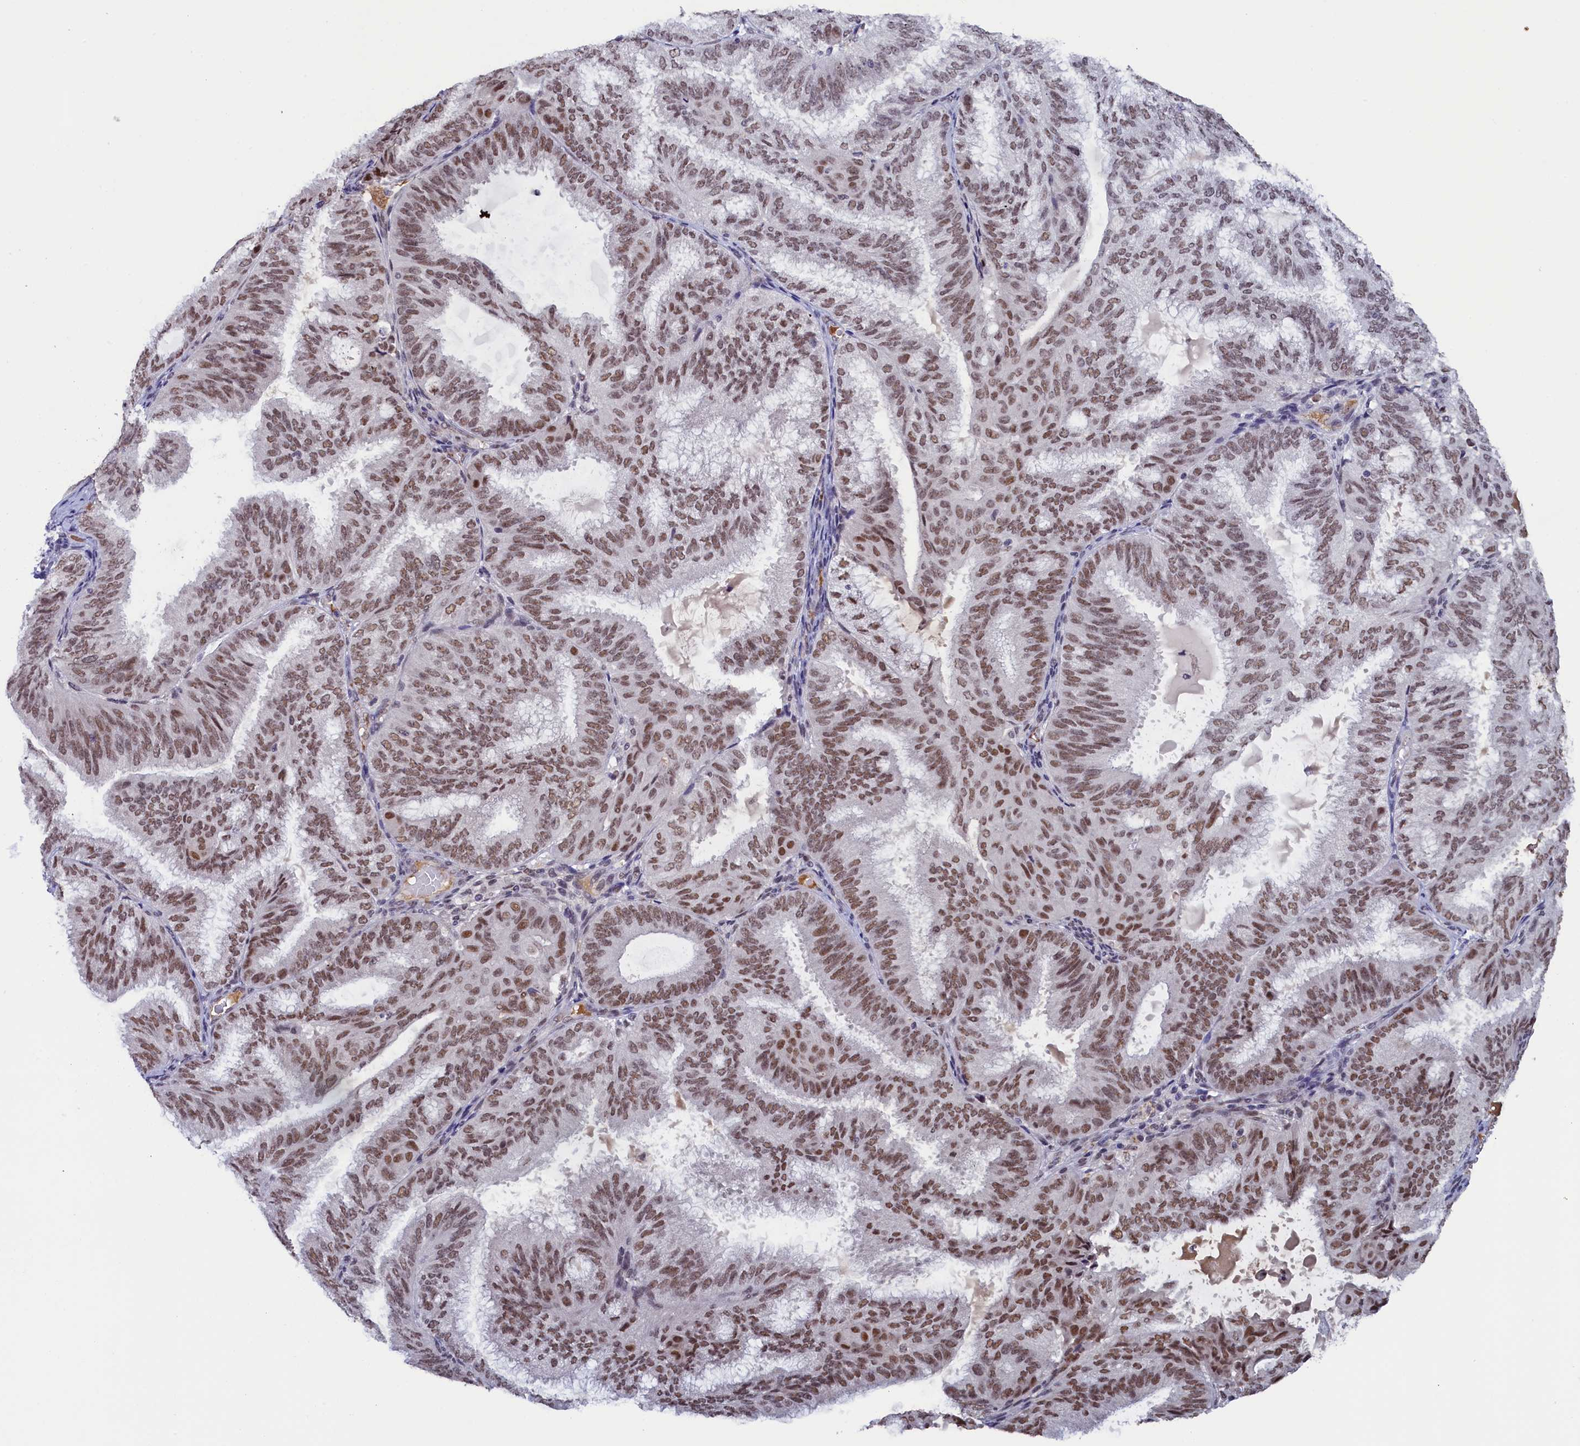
{"staining": {"intensity": "moderate", "quantity": ">75%", "location": "nuclear"}, "tissue": "endometrial cancer", "cell_type": "Tumor cells", "image_type": "cancer", "snomed": [{"axis": "morphology", "description": "Adenocarcinoma, NOS"}, {"axis": "topography", "description": "Endometrium"}], "caption": "Protein staining reveals moderate nuclear expression in about >75% of tumor cells in endometrial adenocarcinoma.", "gene": "INTS14", "patient": {"sex": "female", "age": 49}}